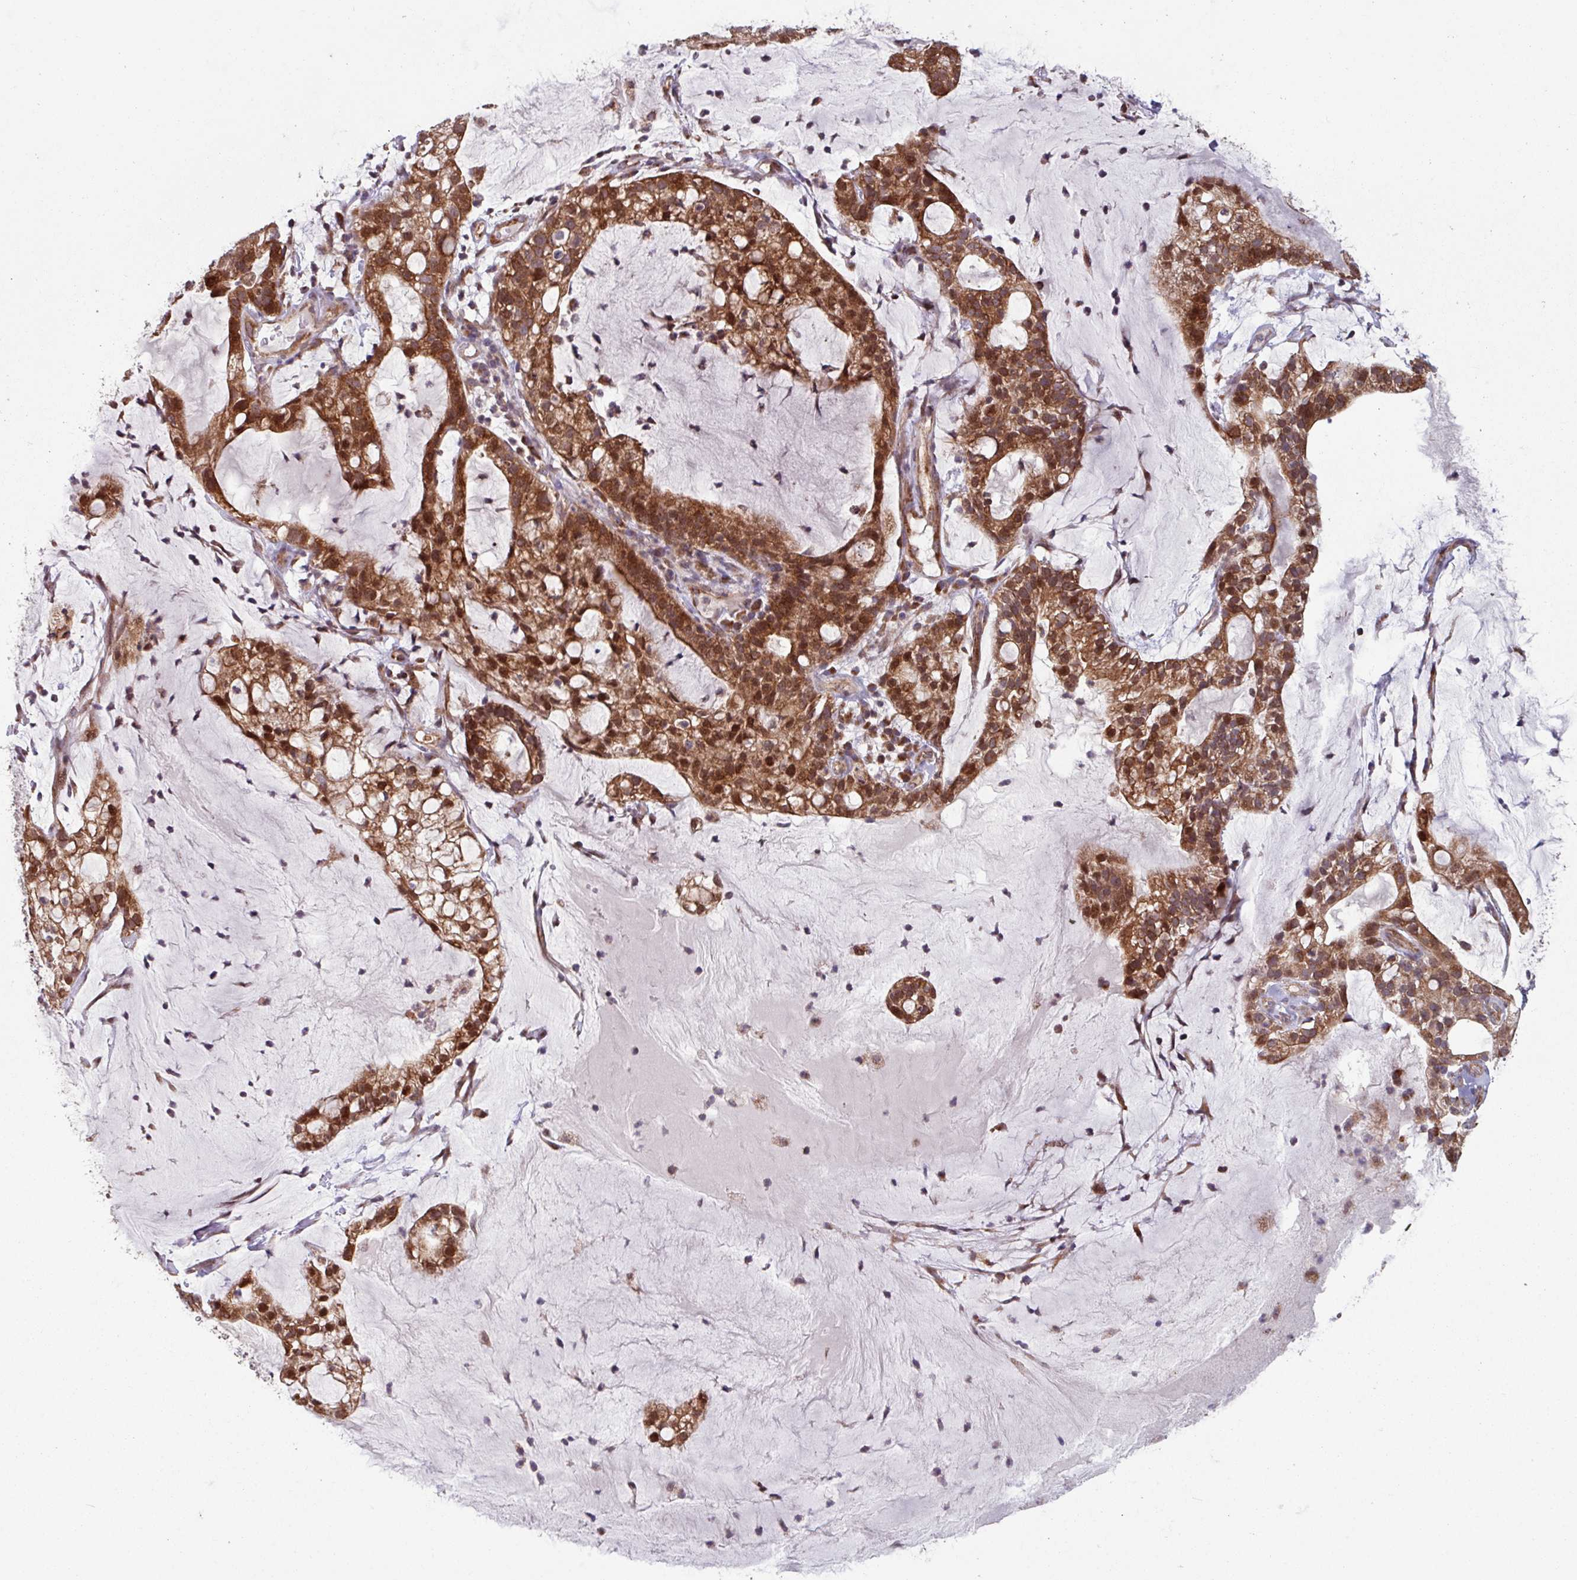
{"staining": {"intensity": "strong", "quantity": ">75%", "location": "cytoplasmic/membranous,nuclear"}, "tissue": "cervical cancer", "cell_type": "Tumor cells", "image_type": "cancer", "snomed": [{"axis": "morphology", "description": "Adenocarcinoma, NOS"}, {"axis": "topography", "description": "Cervix"}], "caption": "Human cervical adenocarcinoma stained with a brown dye reveals strong cytoplasmic/membranous and nuclear positive expression in approximately >75% of tumor cells.", "gene": "COX7C", "patient": {"sex": "female", "age": 41}}